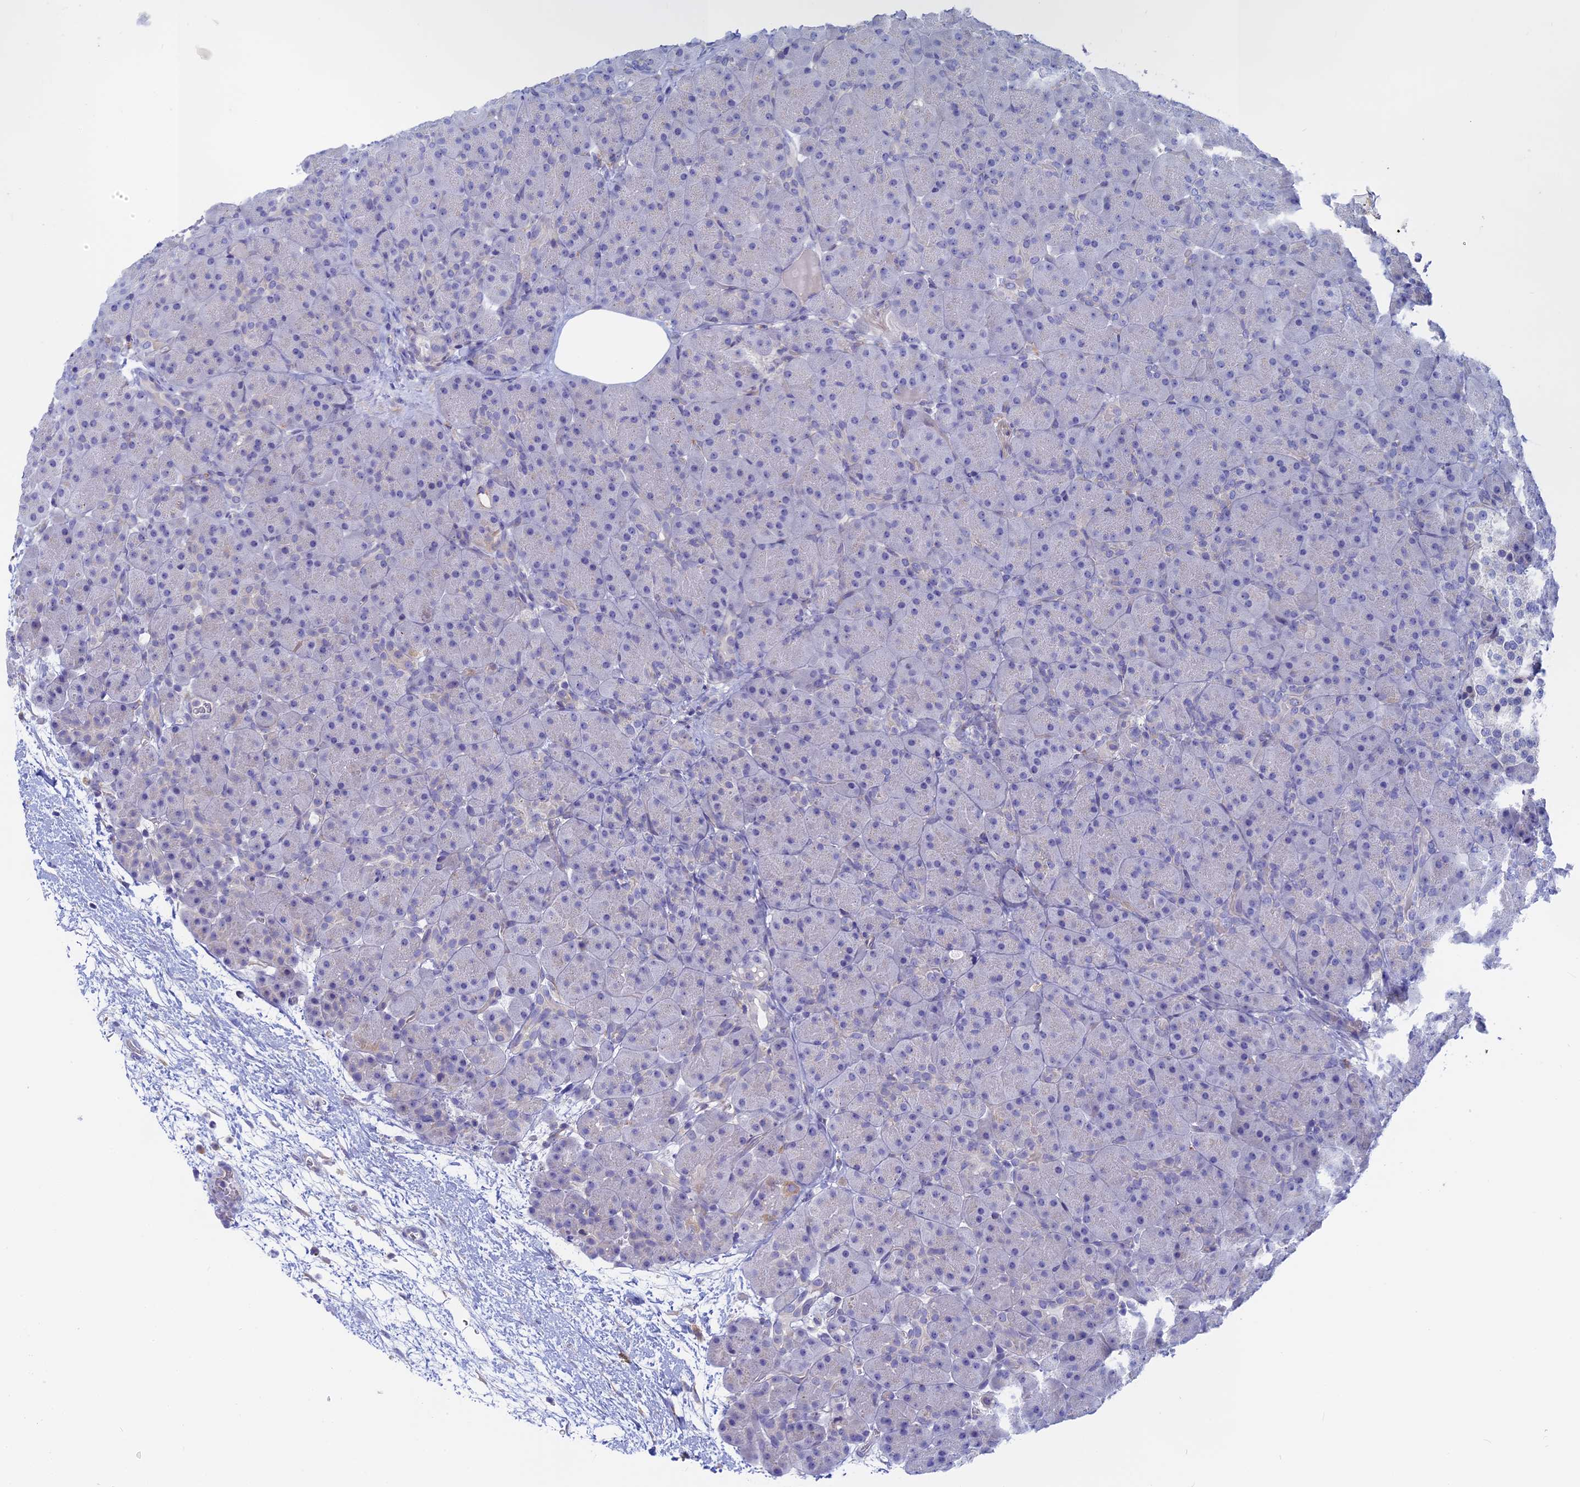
{"staining": {"intensity": "negative", "quantity": "none", "location": "none"}, "tissue": "pancreas", "cell_type": "Exocrine glandular cells", "image_type": "normal", "snomed": [{"axis": "morphology", "description": "Normal tissue, NOS"}, {"axis": "topography", "description": "Pancreas"}], "caption": "This is an immunohistochemistry (IHC) image of normal human pancreas. There is no positivity in exocrine glandular cells.", "gene": "GLB1L", "patient": {"sex": "male", "age": 66}}